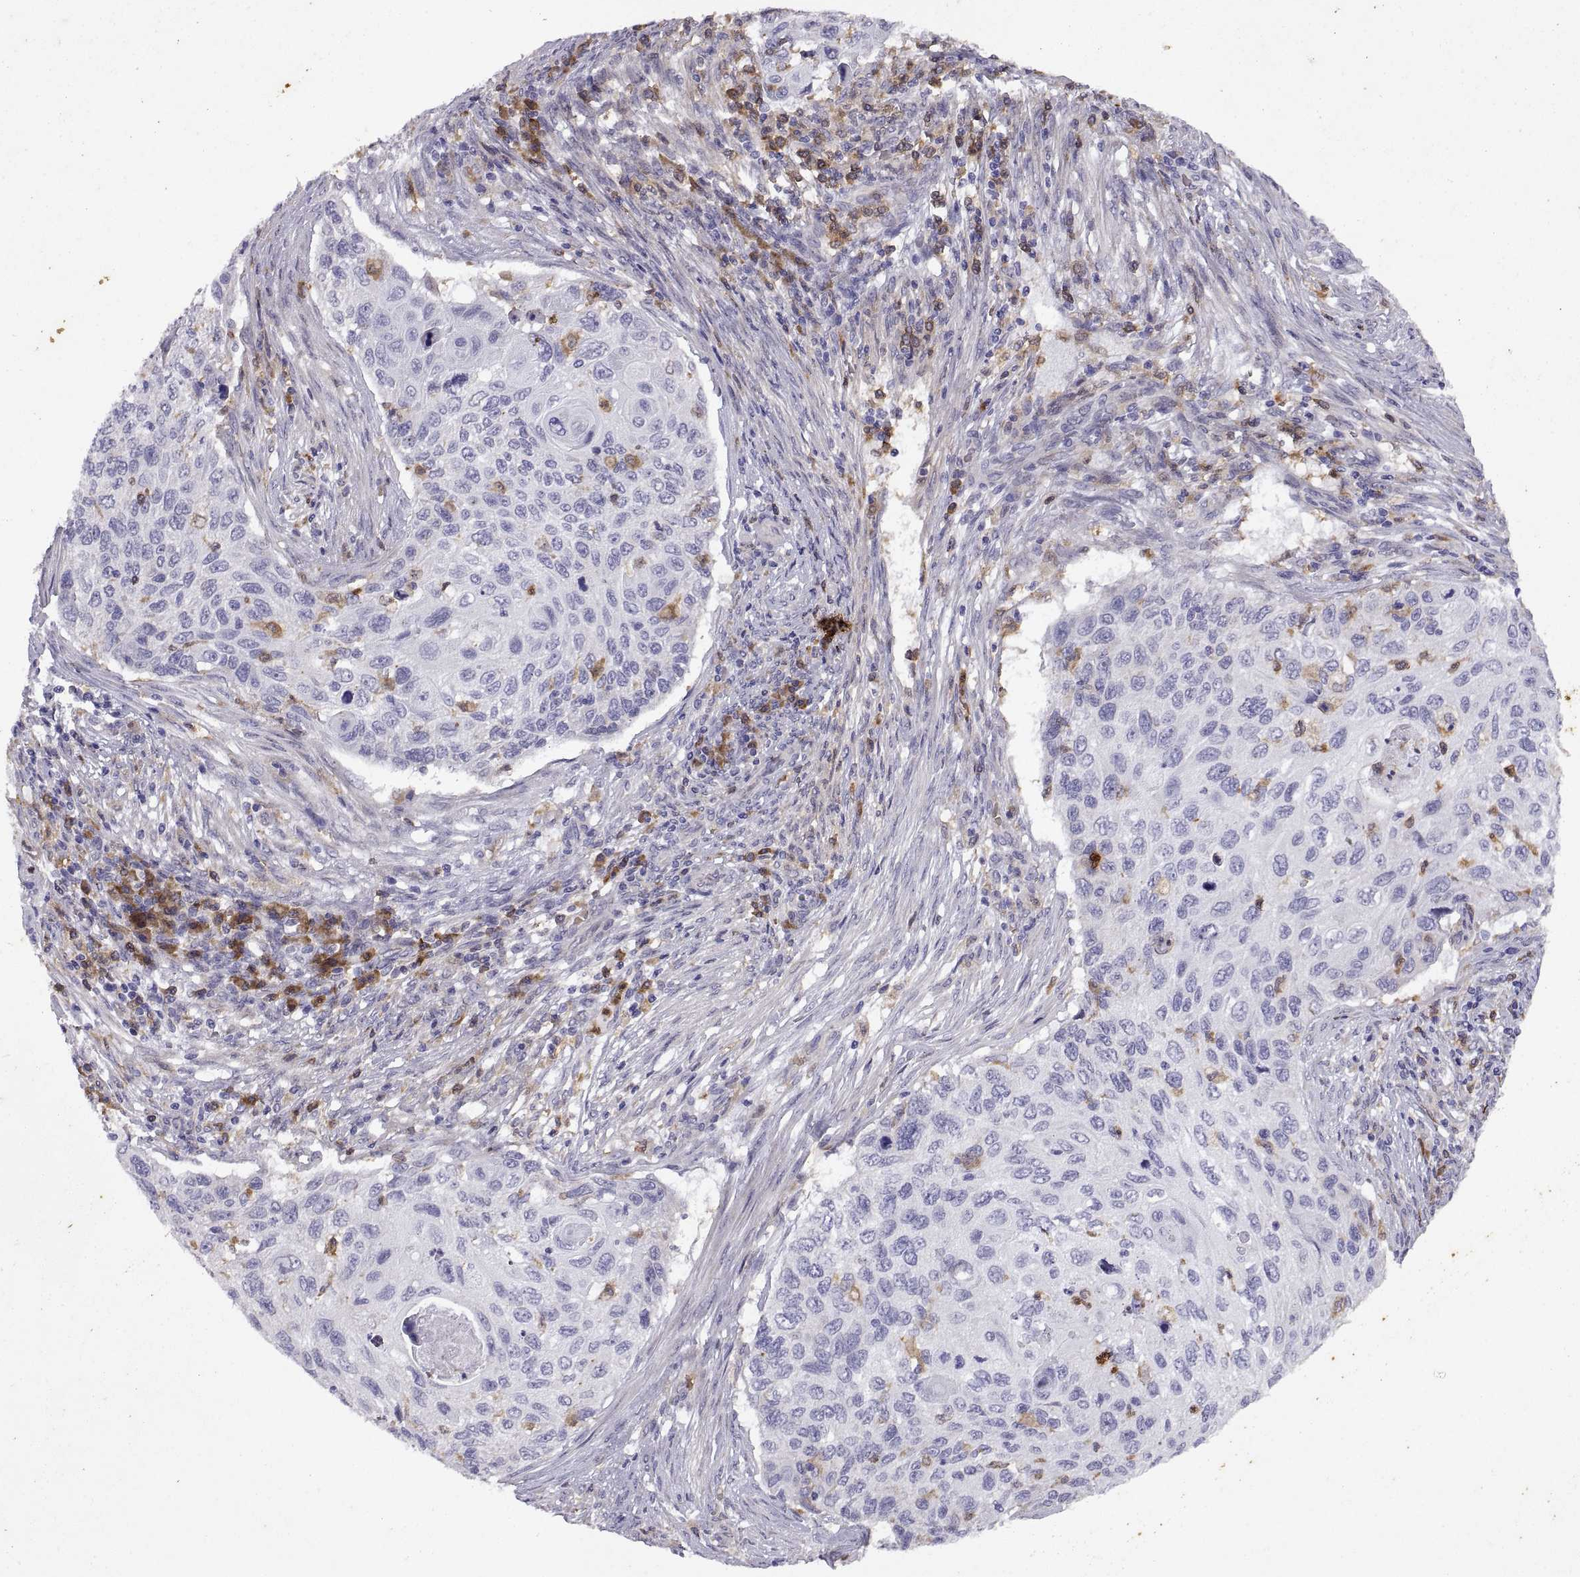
{"staining": {"intensity": "negative", "quantity": "none", "location": "none"}, "tissue": "cervical cancer", "cell_type": "Tumor cells", "image_type": "cancer", "snomed": [{"axis": "morphology", "description": "Squamous cell carcinoma, NOS"}, {"axis": "topography", "description": "Cervix"}], "caption": "Protein analysis of squamous cell carcinoma (cervical) demonstrates no significant staining in tumor cells. (Brightfield microscopy of DAB immunohistochemistry (IHC) at high magnification).", "gene": "DOK3", "patient": {"sex": "female", "age": 70}}